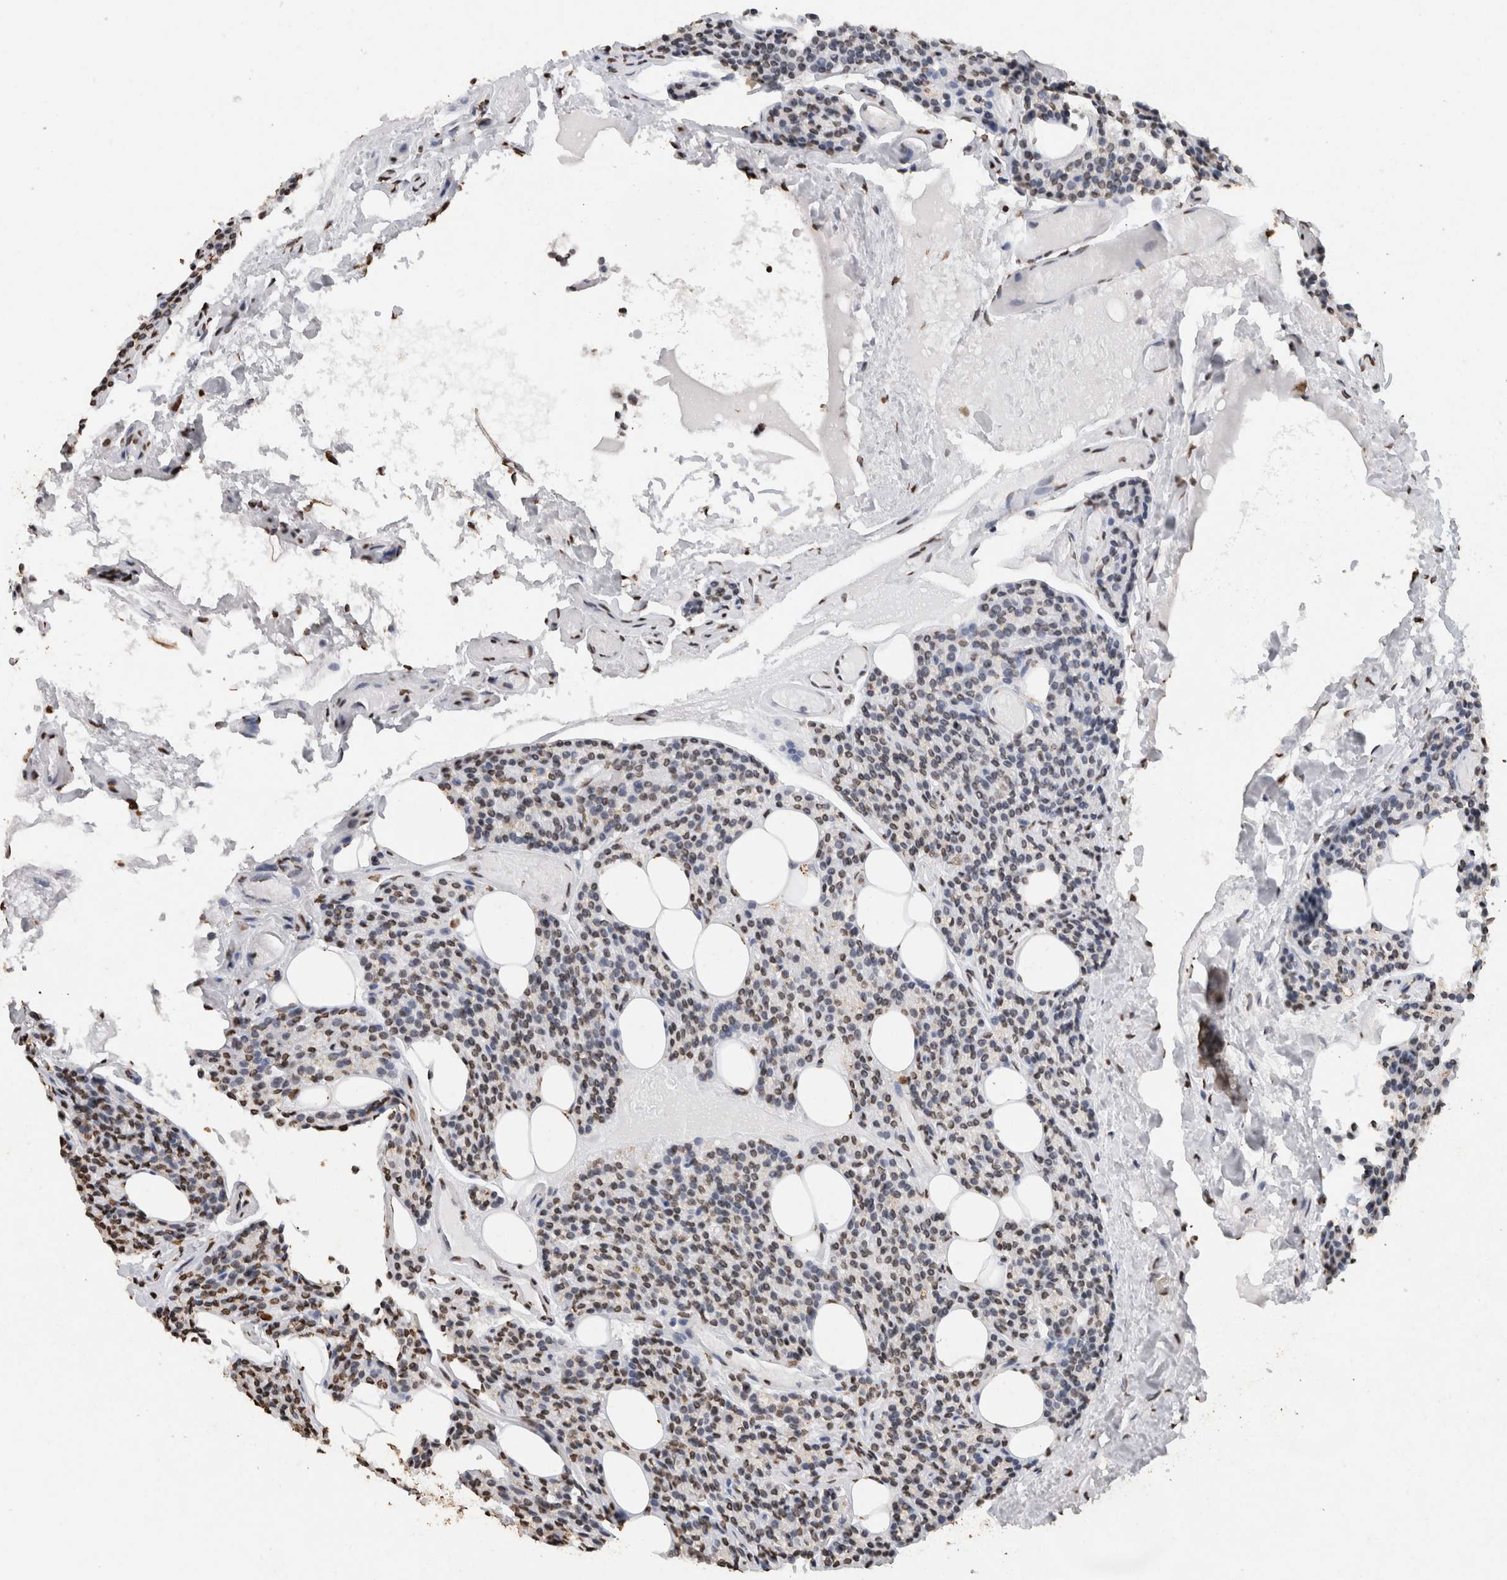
{"staining": {"intensity": "weak", "quantity": "25%-75%", "location": "nuclear"}, "tissue": "parathyroid gland", "cell_type": "Glandular cells", "image_type": "normal", "snomed": [{"axis": "morphology", "description": "Normal tissue, NOS"}, {"axis": "topography", "description": "Parathyroid gland"}], "caption": "Immunohistochemistry (IHC) staining of normal parathyroid gland, which exhibits low levels of weak nuclear staining in approximately 25%-75% of glandular cells indicating weak nuclear protein positivity. The staining was performed using DAB (brown) for protein detection and nuclei were counterstained in hematoxylin (blue).", "gene": "CNTN1", "patient": {"sex": "female", "age": 85}}